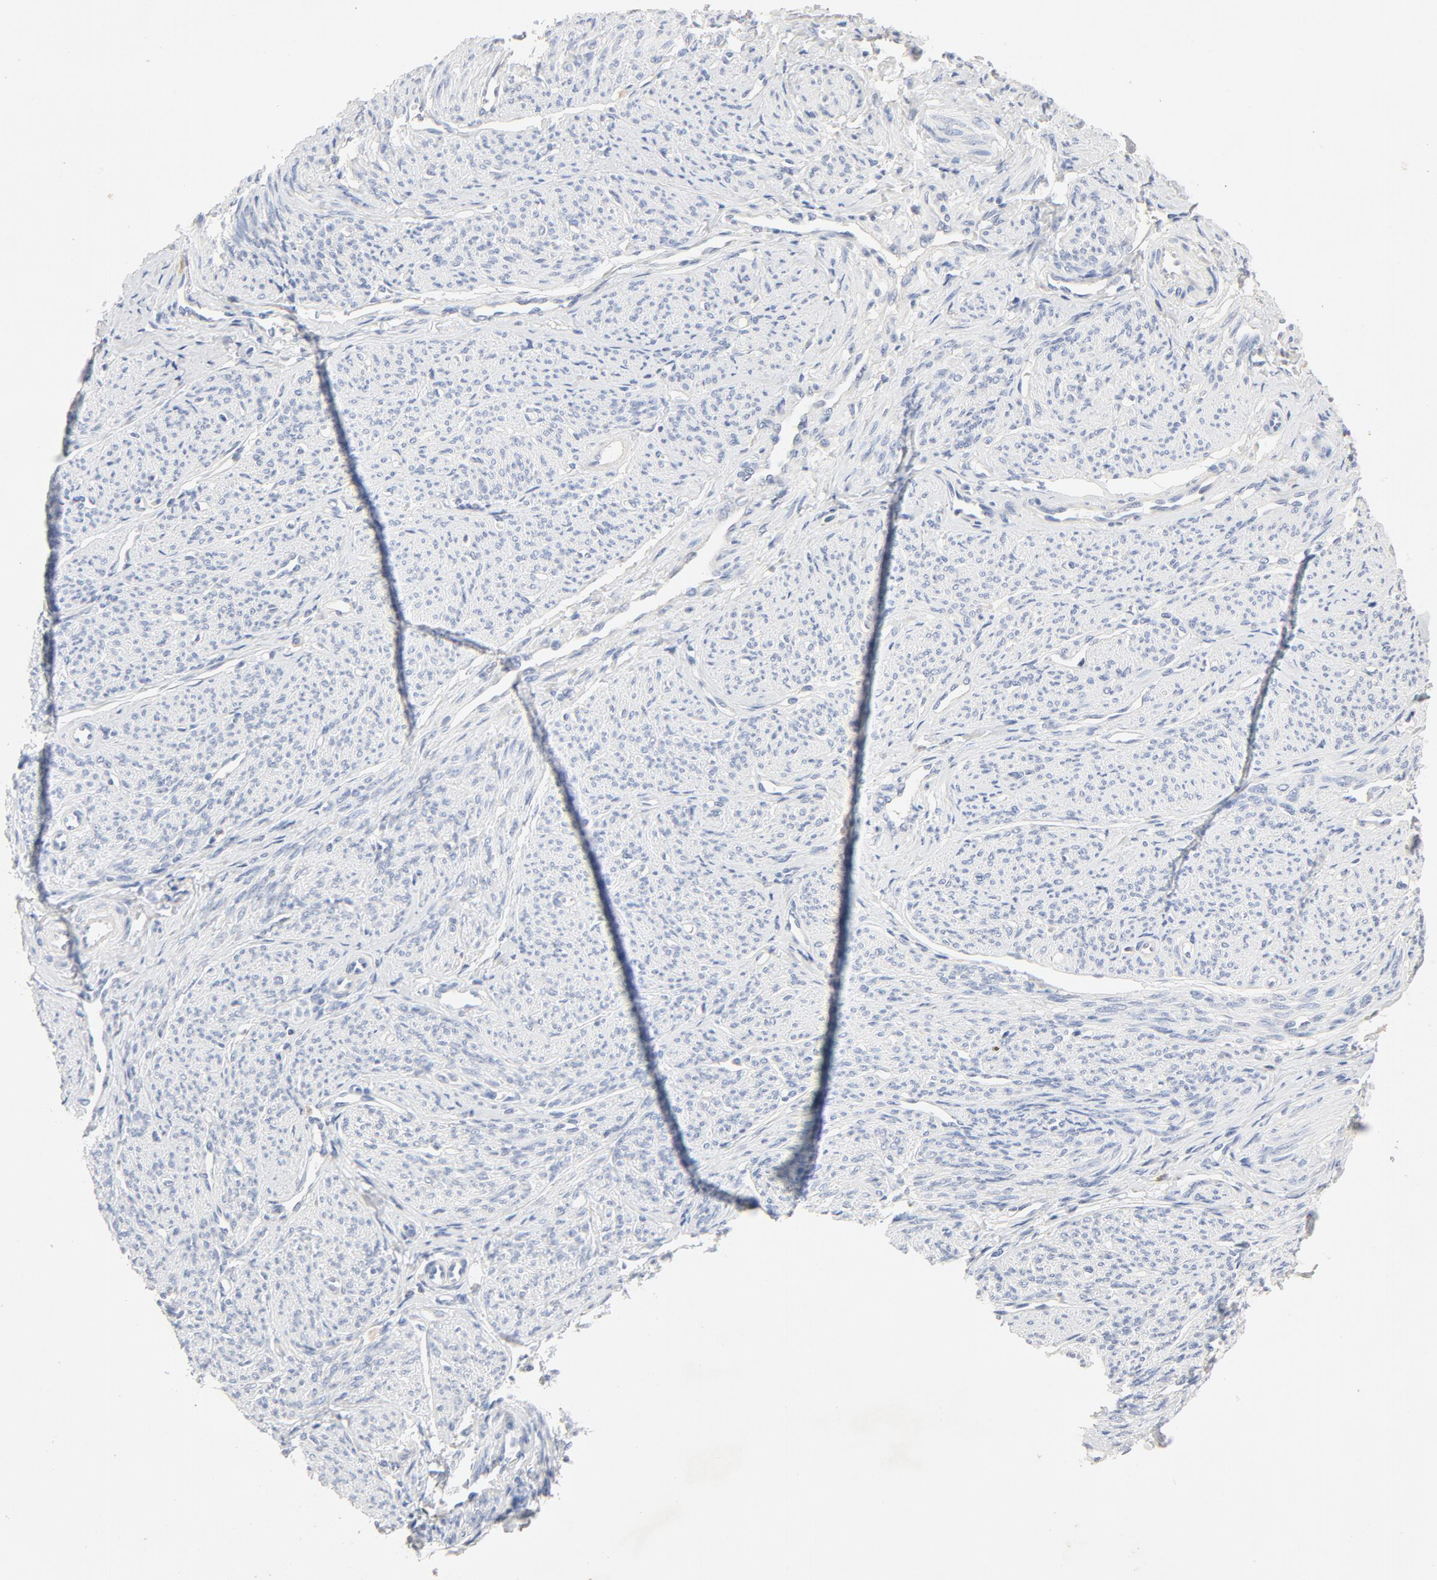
{"staining": {"intensity": "negative", "quantity": "none", "location": "none"}, "tissue": "smooth muscle", "cell_type": "Smooth muscle cells", "image_type": "normal", "snomed": [{"axis": "morphology", "description": "Normal tissue, NOS"}, {"axis": "topography", "description": "Smooth muscle"}], "caption": "A histopathology image of smooth muscle stained for a protein exhibits no brown staining in smooth muscle cells.", "gene": "STAT1", "patient": {"sex": "female", "age": 65}}